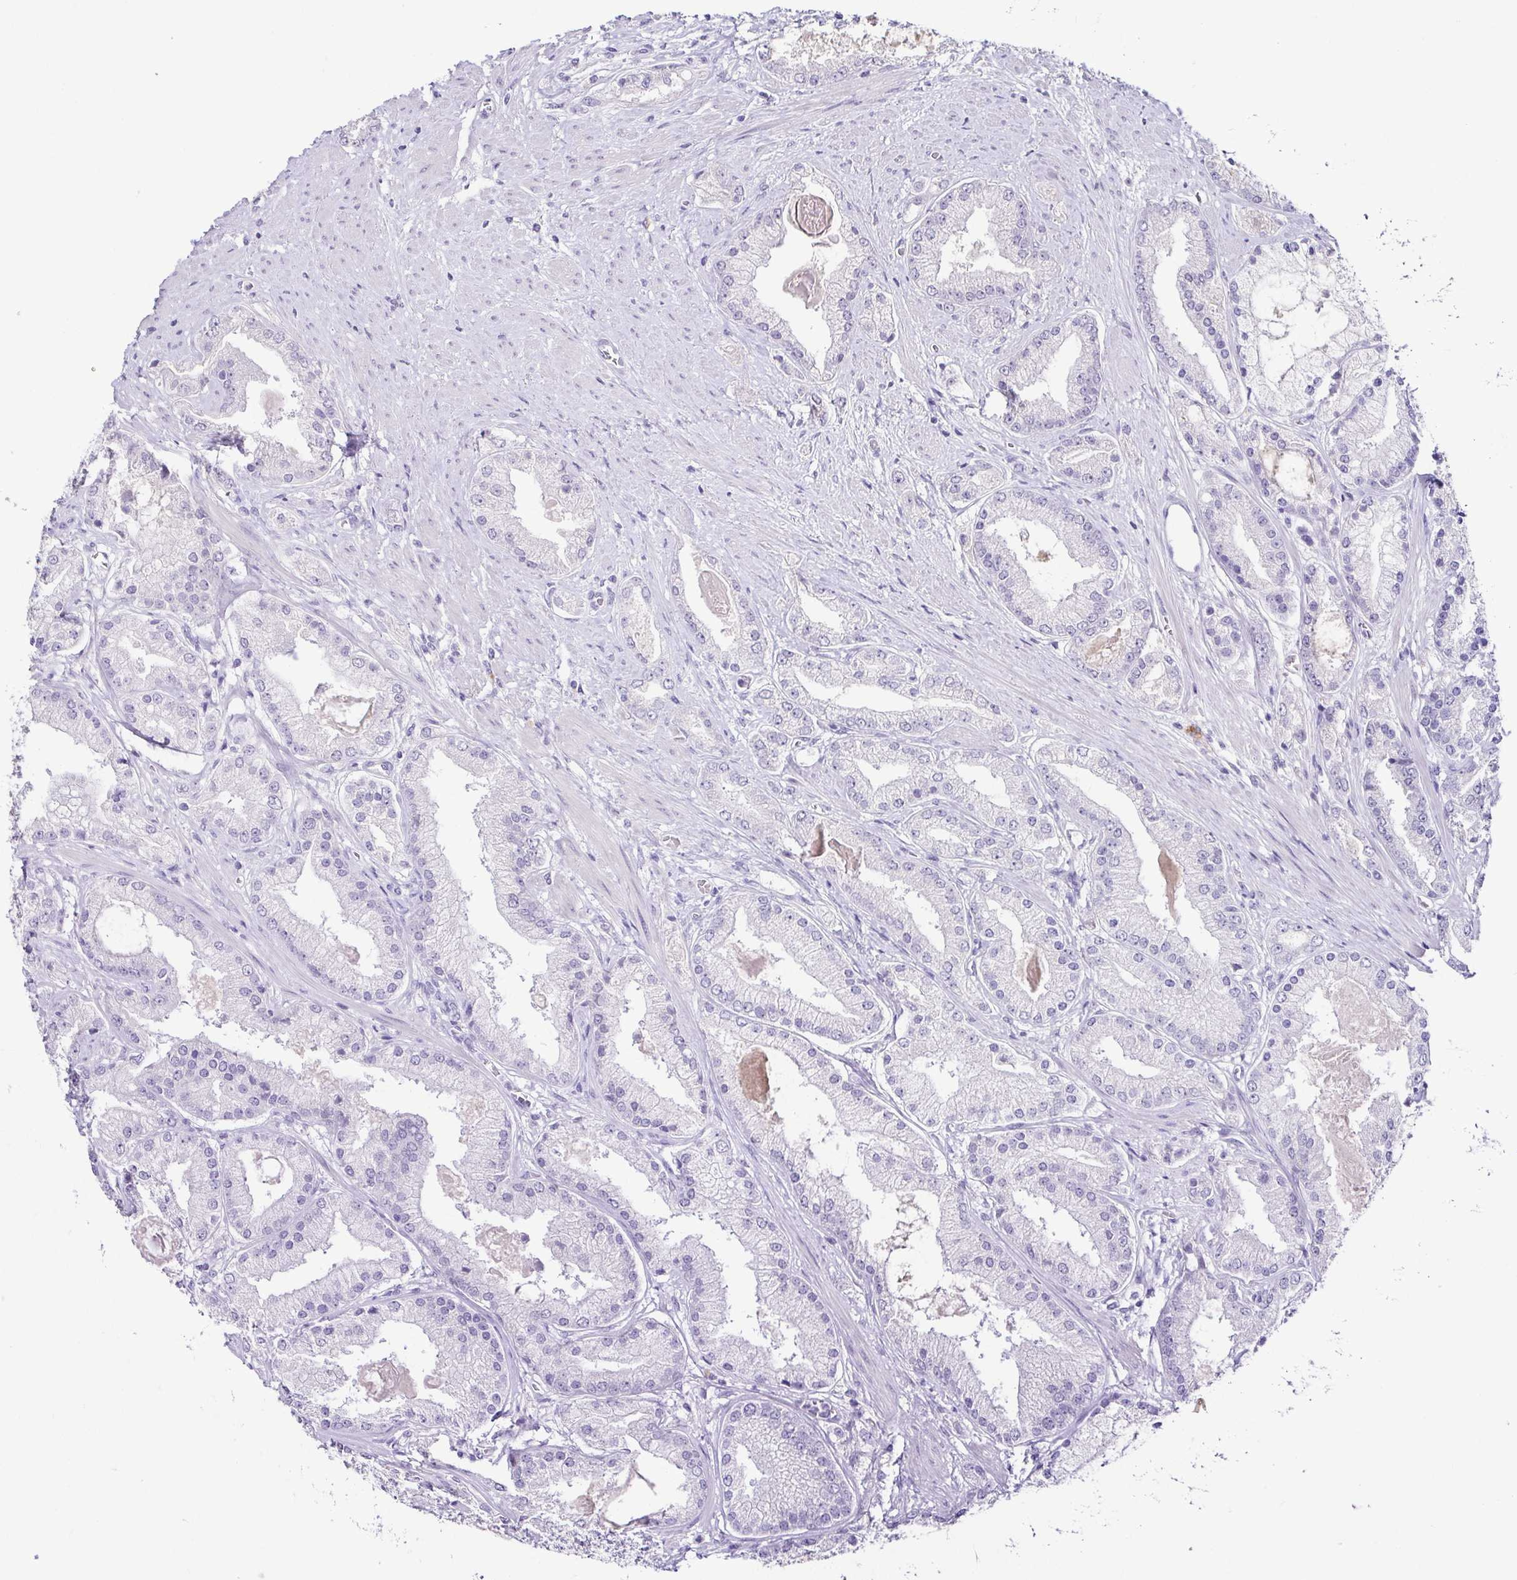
{"staining": {"intensity": "negative", "quantity": "none", "location": "none"}, "tissue": "prostate cancer", "cell_type": "Tumor cells", "image_type": "cancer", "snomed": [{"axis": "morphology", "description": "Adenocarcinoma, High grade"}, {"axis": "topography", "description": "Prostate"}], "caption": "Immunohistochemical staining of human prostate adenocarcinoma (high-grade) shows no significant positivity in tumor cells.", "gene": "TP73", "patient": {"sex": "male", "age": 67}}